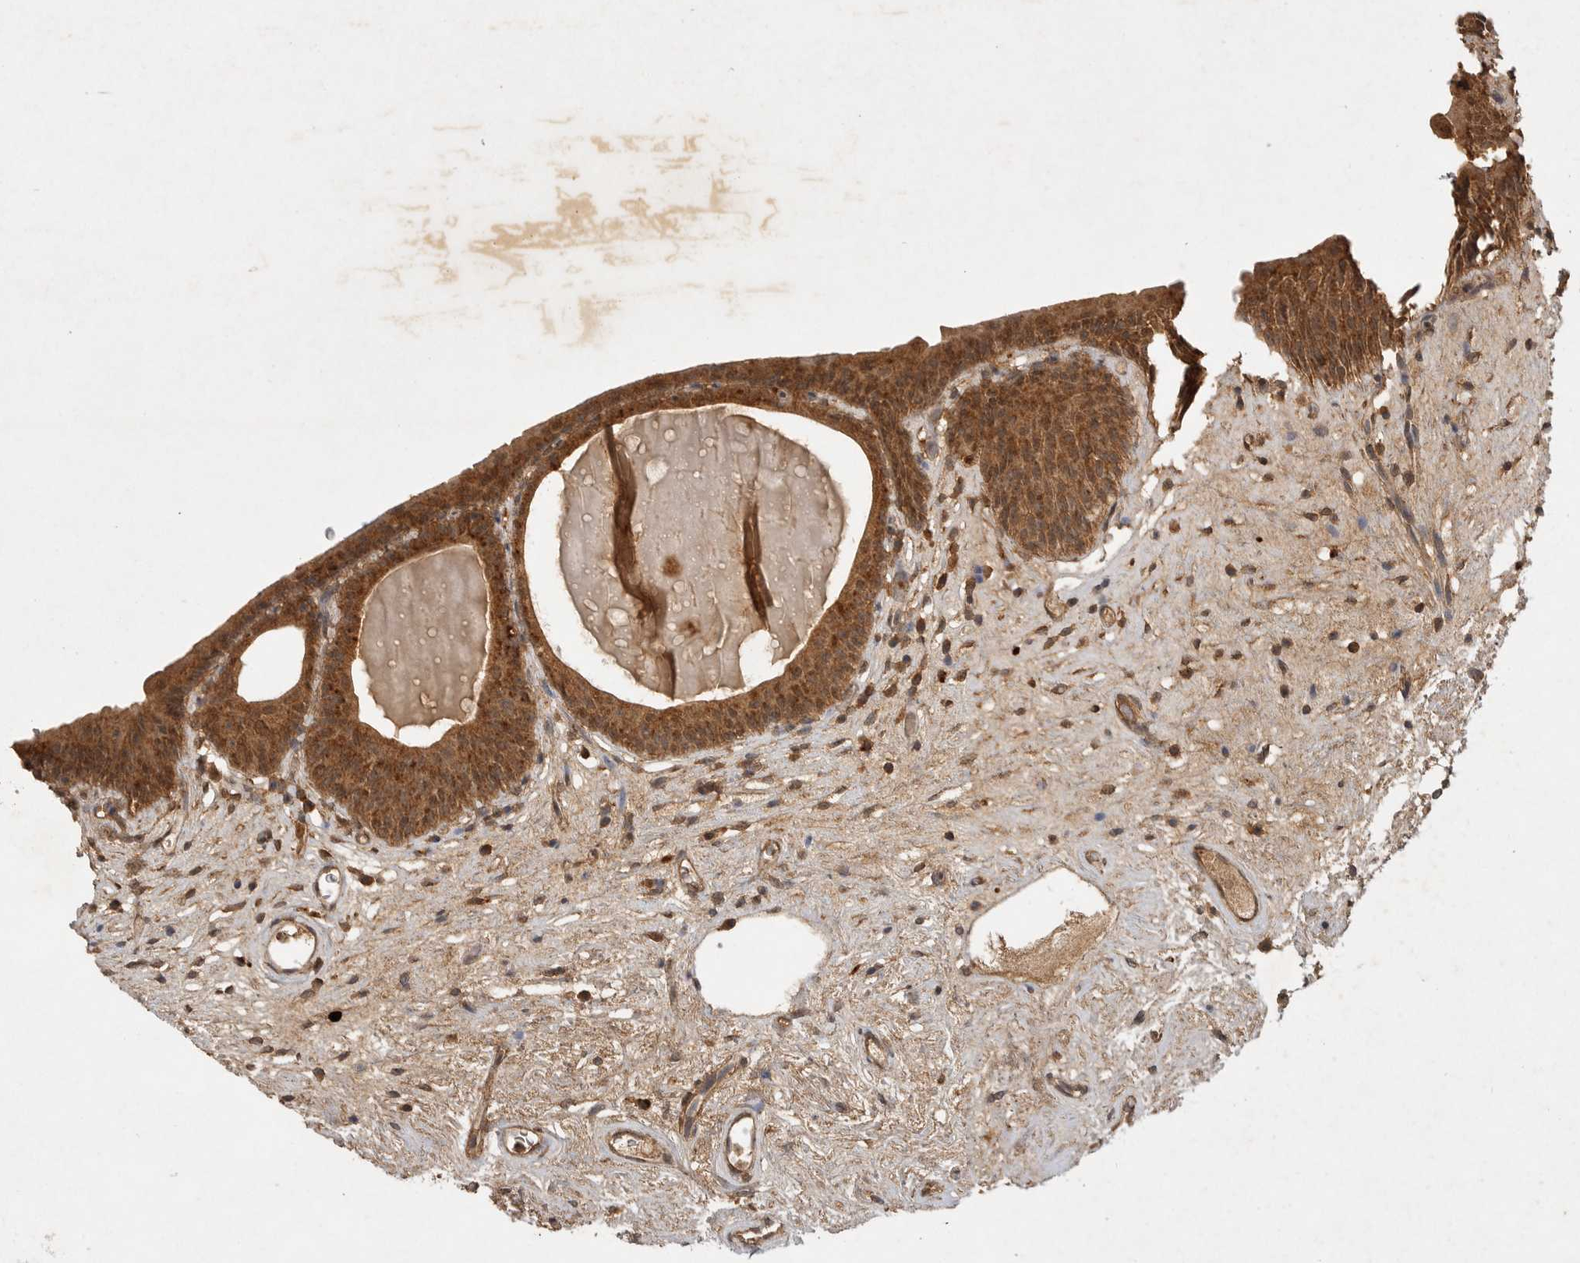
{"staining": {"intensity": "moderate", "quantity": ">75%", "location": "cytoplasmic/membranous"}, "tissue": "urinary bladder", "cell_type": "Urothelial cells", "image_type": "normal", "snomed": [{"axis": "morphology", "description": "Normal tissue, NOS"}, {"axis": "topography", "description": "Urinary bladder"}], "caption": "Immunohistochemistry of unremarkable urinary bladder demonstrates medium levels of moderate cytoplasmic/membranous expression in approximately >75% of urothelial cells. Using DAB (3,3'-diaminobenzidine) (brown) and hematoxylin (blue) stains, captured at high magnification using brightfield microscopy.", "gene": "ICOSLG", "patient": {"sex": "male", "age": 83}}